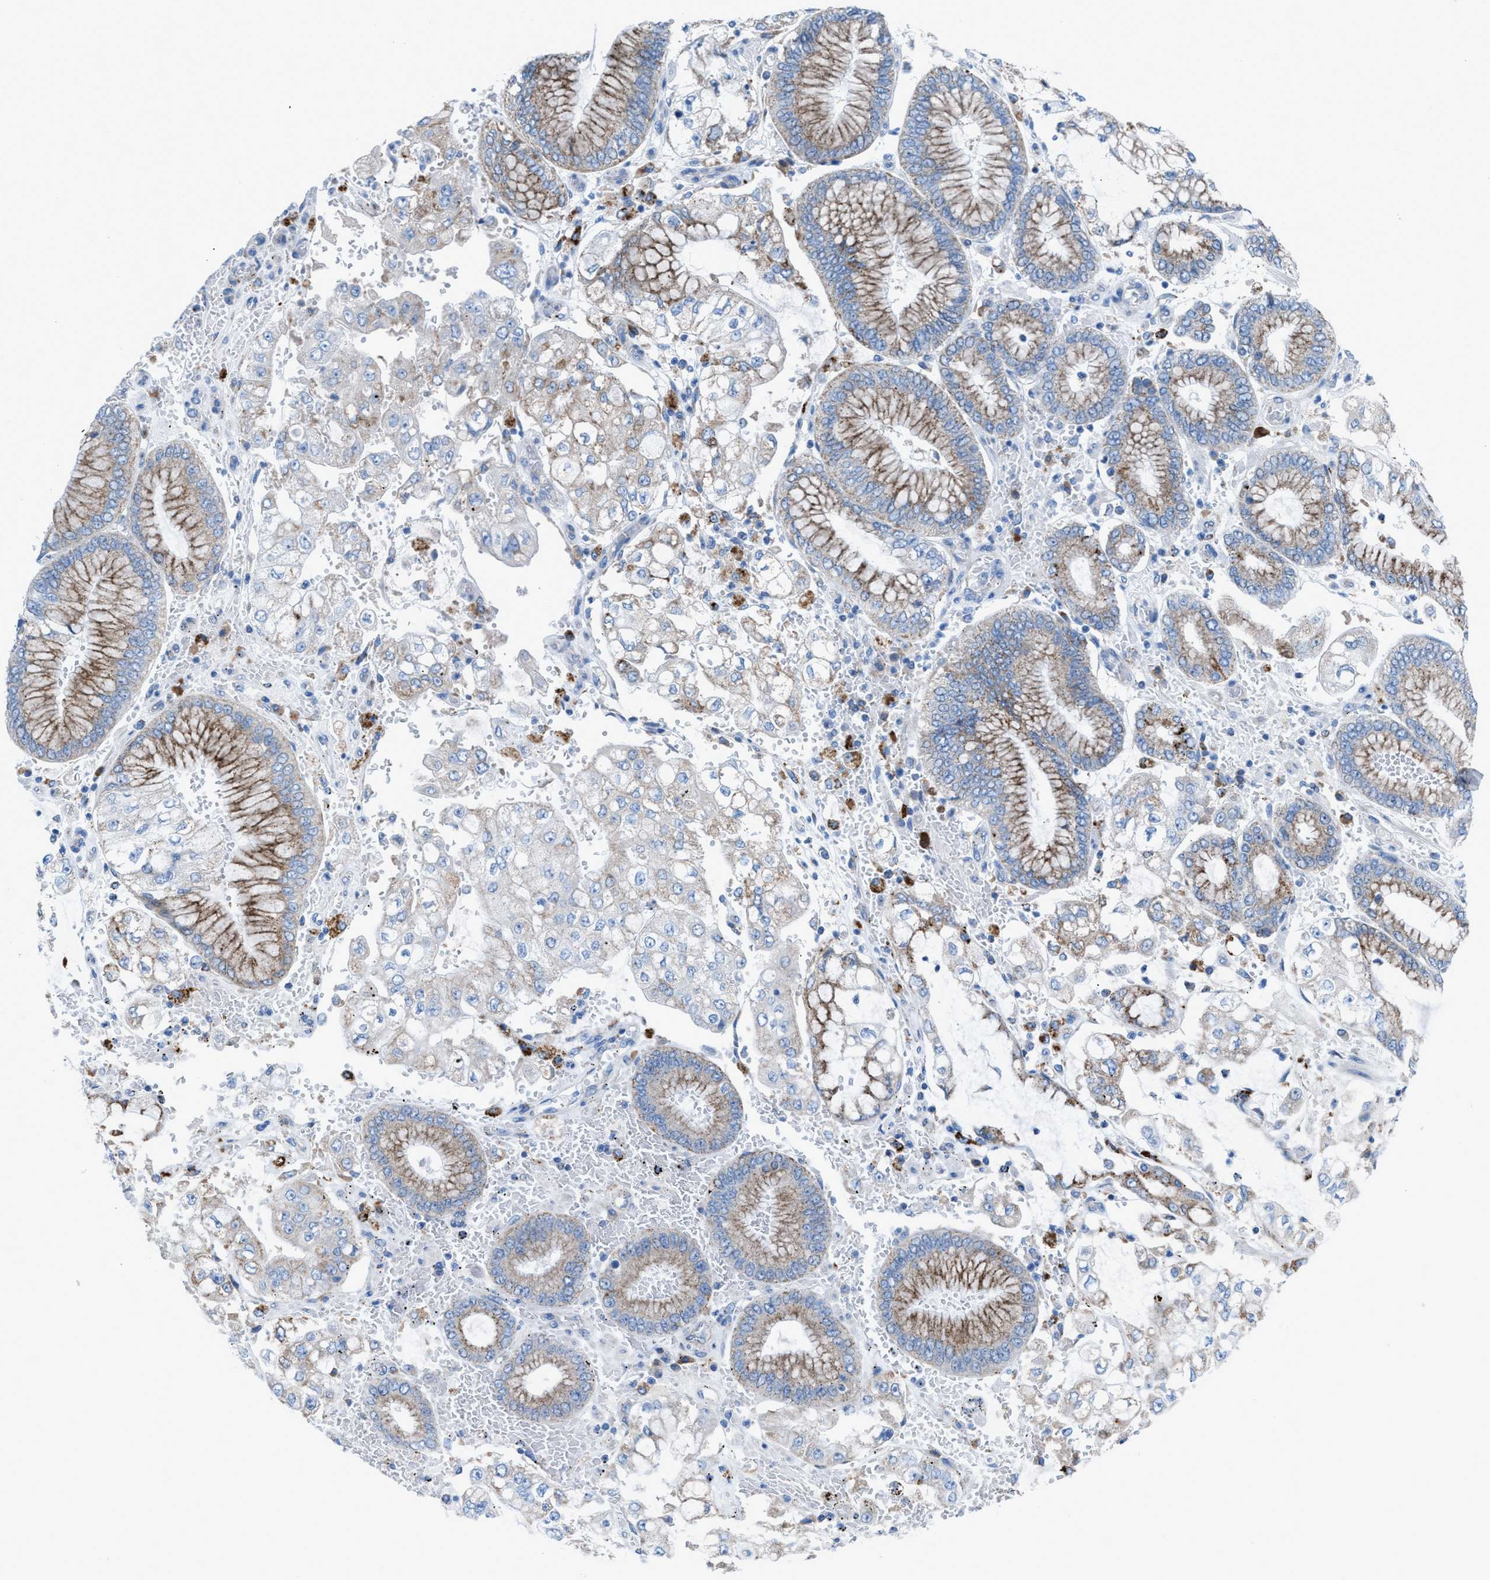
{"staining": {"intensity": "moderate", "quantity": ">75%", "location": "cytoplasmic/membranous"}, "tissue": "stomach cancer", "cell_type": "Tumor cells", "image_type": "cancer", "snomed": [{"axis": "morphology", "description": "Adenocarcinoma, NOS"}, {"axis": "topography", "description": "Stomach"}], "caption": "Immunohistochemical staining of stomach cancer (adenocarcinoma) displays medium levels of moderate cytoplasmic/membranous protein staining in approximately >75% of tumor cells.", "gene": "CD1B", "patient": {"sex": "male", "age": 76}}